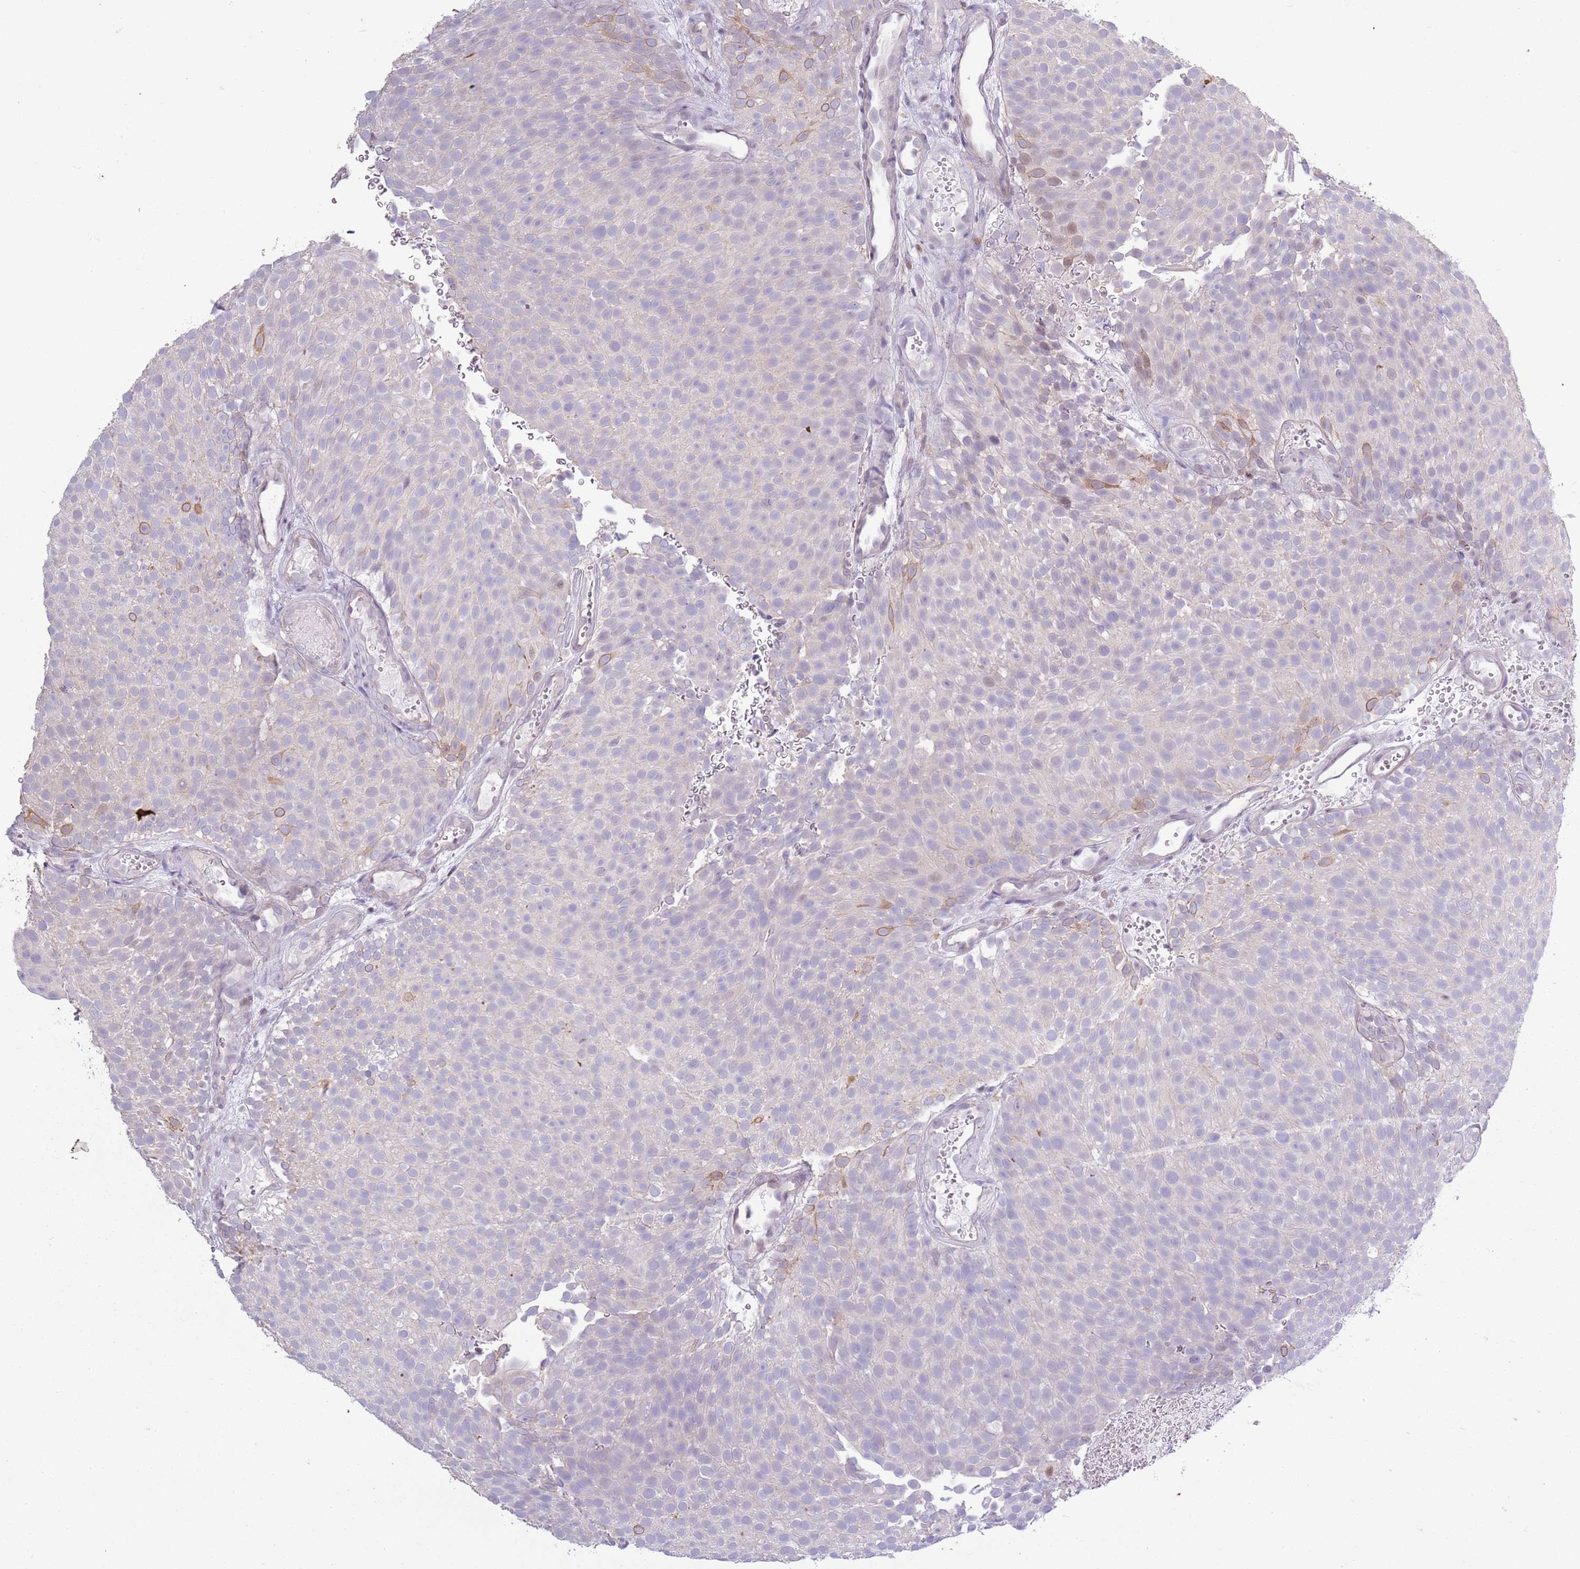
{"staining": {"intensity": "weak", "quantity": "<25%", "location": "cytoplasmic/membranous"}, "tissue": "urothelial cancer", "cell_type": "Tumor cells", "image_type": "cancer", "snomed": [{"axis": "morphology", "description": "Urothelial carcinoma, Low grade"}, {"axis": "topography", "description": "Urinary bladder"}], "caption": "The photomicrograph exhibits no significant expression in tumor cells of urothelial cancer.", "gene": "CAPN9", "patient": {"sex": "male", "age": 78}}